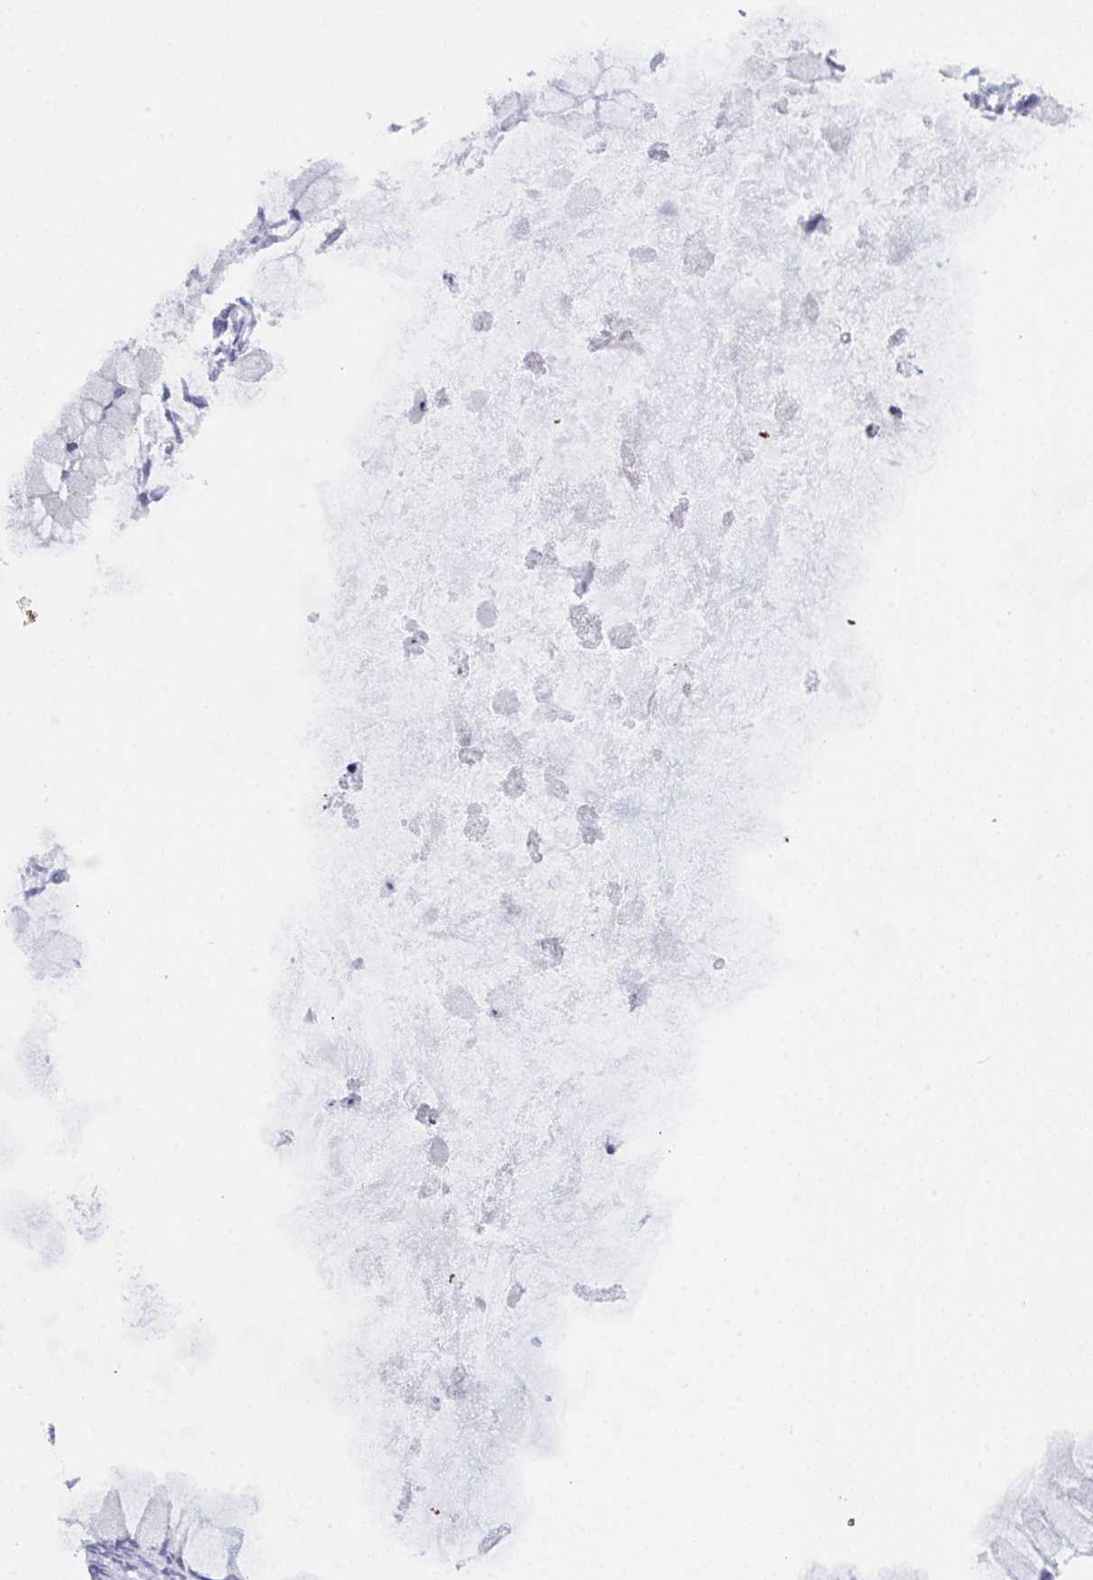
{"staining": {"intensity": "negative", "quantity": "none", "location": "none"}, "tissue": "ovarian cancer", "cell_type": "Tumor cells", "image_type": "cancer", "snomed": [{"axis": "morphology", "description": "Cystadenocarcinoma, mucinous, NOS"}, {"axis": "topography", "description": "Ovary"}], "caption": "DAB immunohistochemical staining of mucinous cystadenocarcinoma (ovarian) demonstrates no significant expression in tumor cells.", "gene": "PRDM9", "patient": {"sex": "female", "age": 34}}